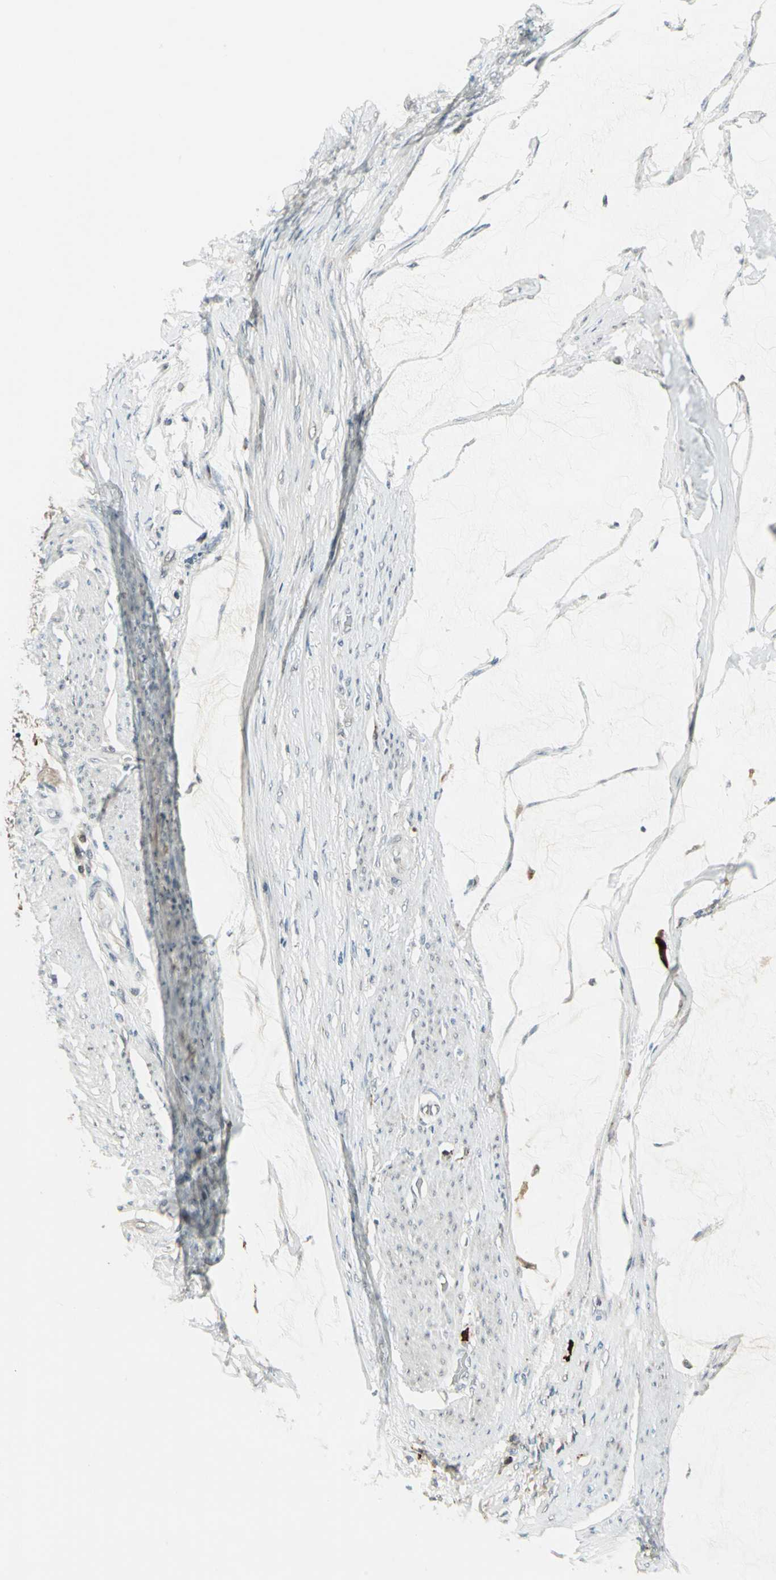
{"staining": {"intensity": "weak", "quantity": "25%-75%", "location": "cytoplasmic/membranous"}, "tissue": "colorectal cancer", "cell_type": "Tumor cells", "image_type": "cancer", "snomed": [{"axis": "morphology", "description": "Normal tissue, NOS"}, {"axis": "morphology", "description": "Adenocarcinoma, NOS"}, {"axis": "topography", "description": "Rectum"}, {"axis": "topography", "description": "Peripheral nerve tissue"}], "caption": "Human colorectal adenocarcinoma stained with a brown dye demonstrates weak cytoplasmic/membranous positive positivity in approximately 25%-75% of tumor cells.", "gene": "RAD17", "patient": {"sex": "female", "age": 77}}